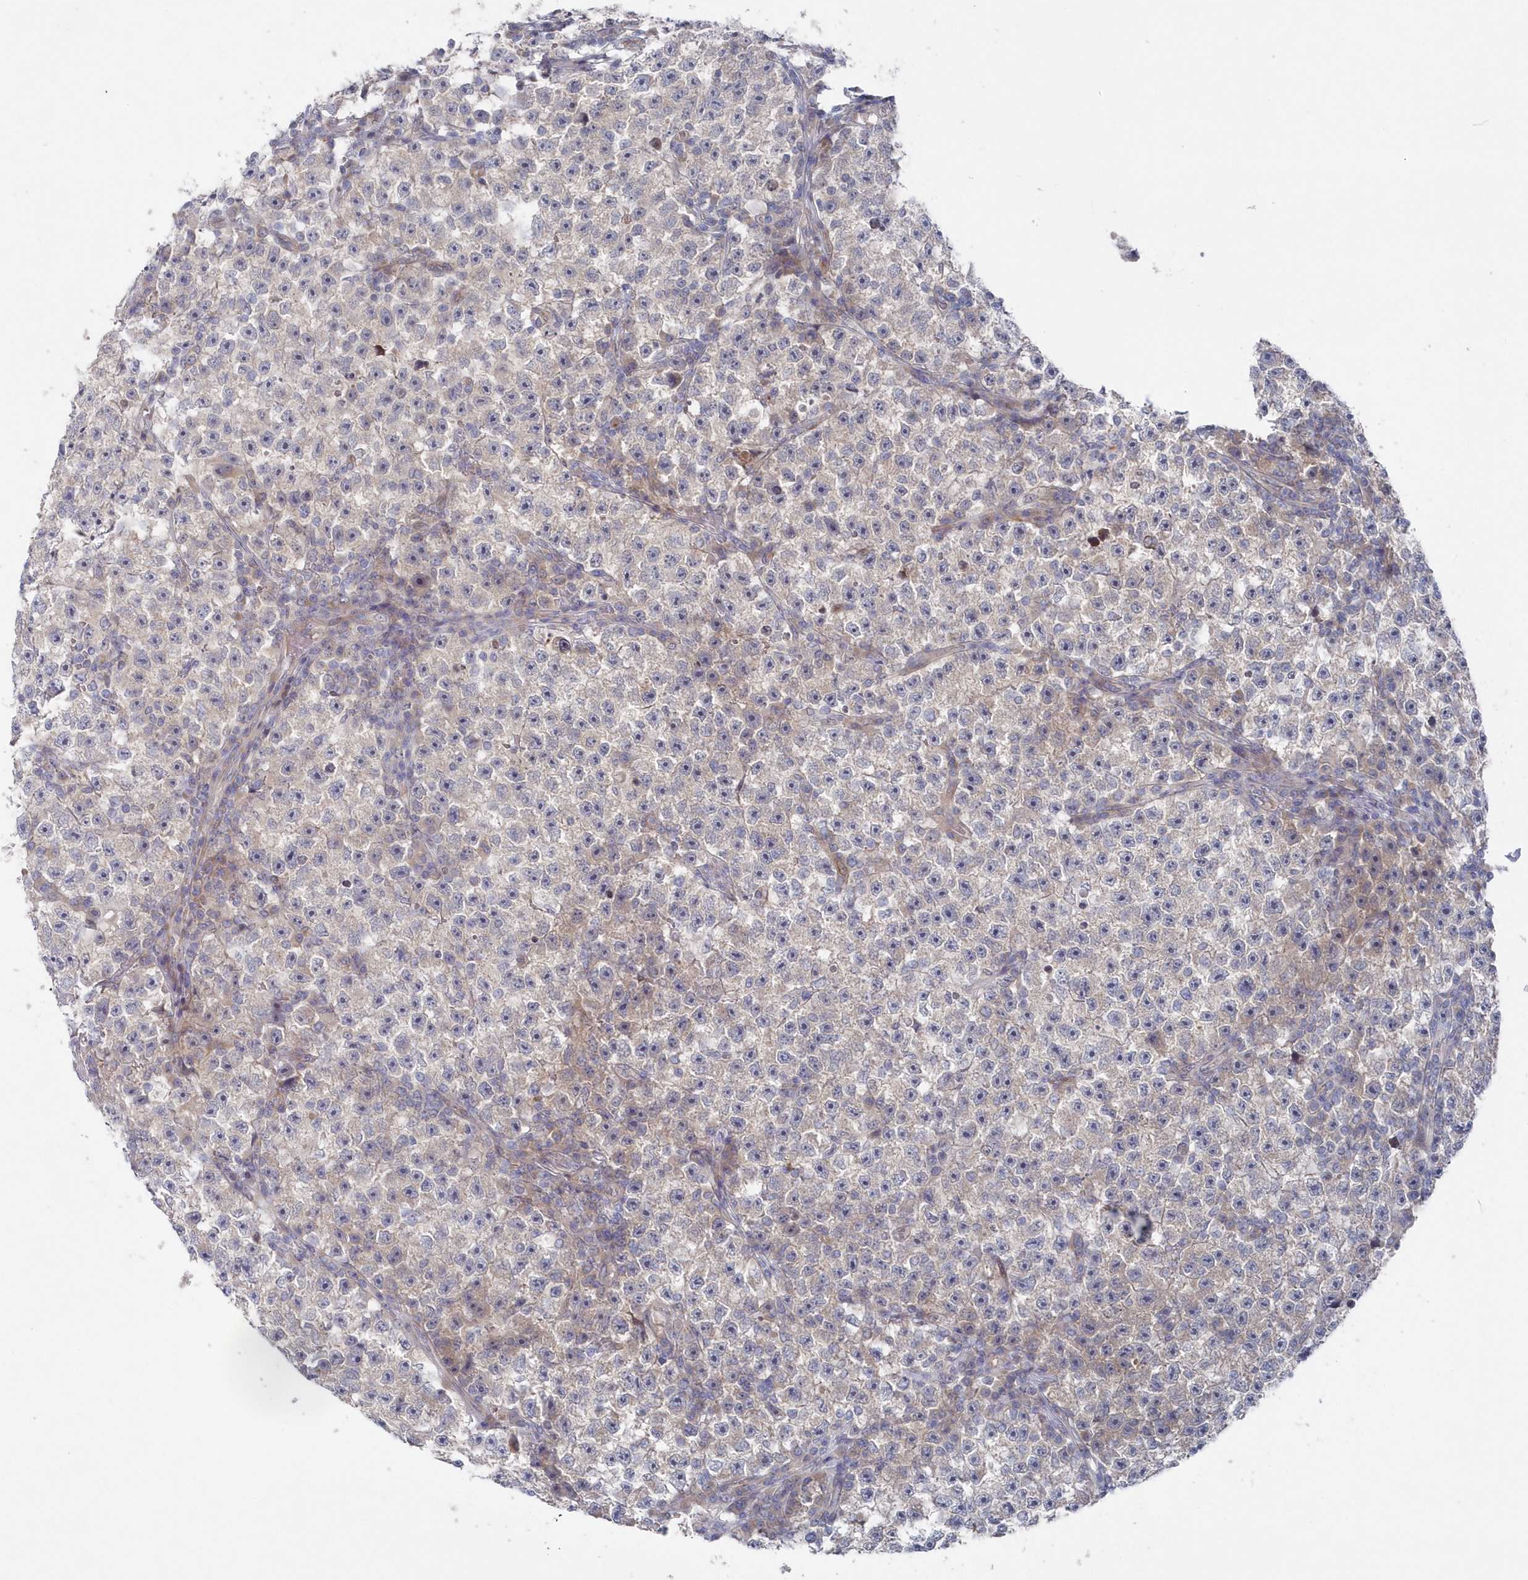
{"staining": {"intensity": "negative", "quantity": "none", "location": "none"}, "tissue": "testis cancer", "cell_type": "Tumor cells", "image_type": "cancer", "snomed": [{"axis": "morphology", "description": "Seminoma, NOS"}, {"axis": "topography", "description": "Testis"}], "caption": "The micrograph demonstrates no staining of tumor cells in testis cancer. (DAB immunohistochemistry visualized using brightfield microscopy, high magnification).", "gene": "KIAA1586", "patient": {"sex": "male", "age": 22}}